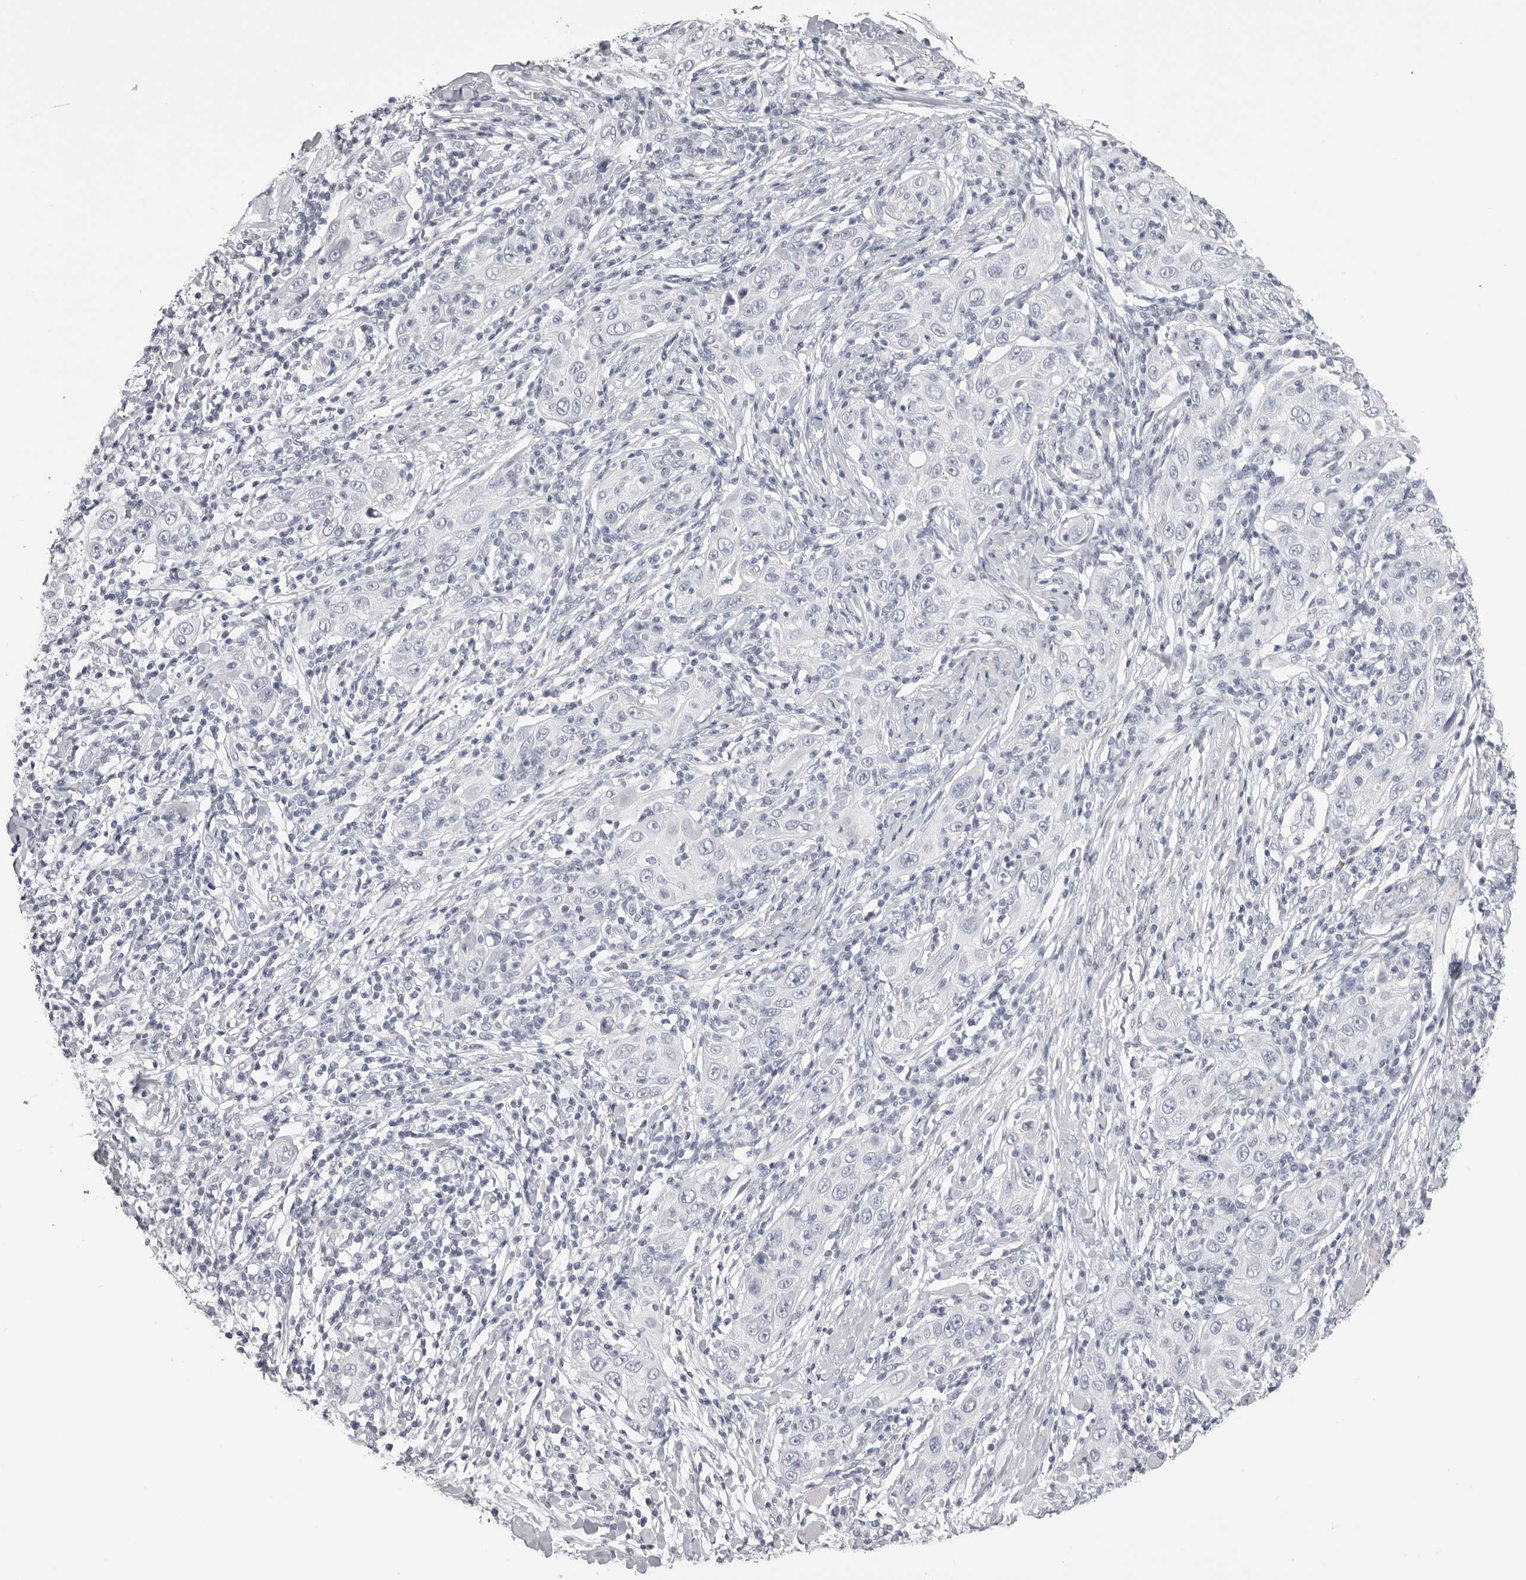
{"staining": {"intensity": "negative", "quantity": "none", "location": "none"}, "tissue": "skin cancer", "cell_type": "Tumor cells", "image_type": "cancer", "snomed": [{"axis": "morphology", "description": "Squamous cell carcinoma, NOS"}, {"axis": "topography", "description": "Skin"}], "caption": "Immunohistochemistry (IHC) of human skin squamous cell carcinoma shows no positivity in tumor cells. The staining was performed using DAB to visualize the protein expression in brown, while the nuclei were stained in blue with hematoxylin (Magnification: 20x).", "gene": "CST1", "patient": {"sex": "female", "age": 88}}